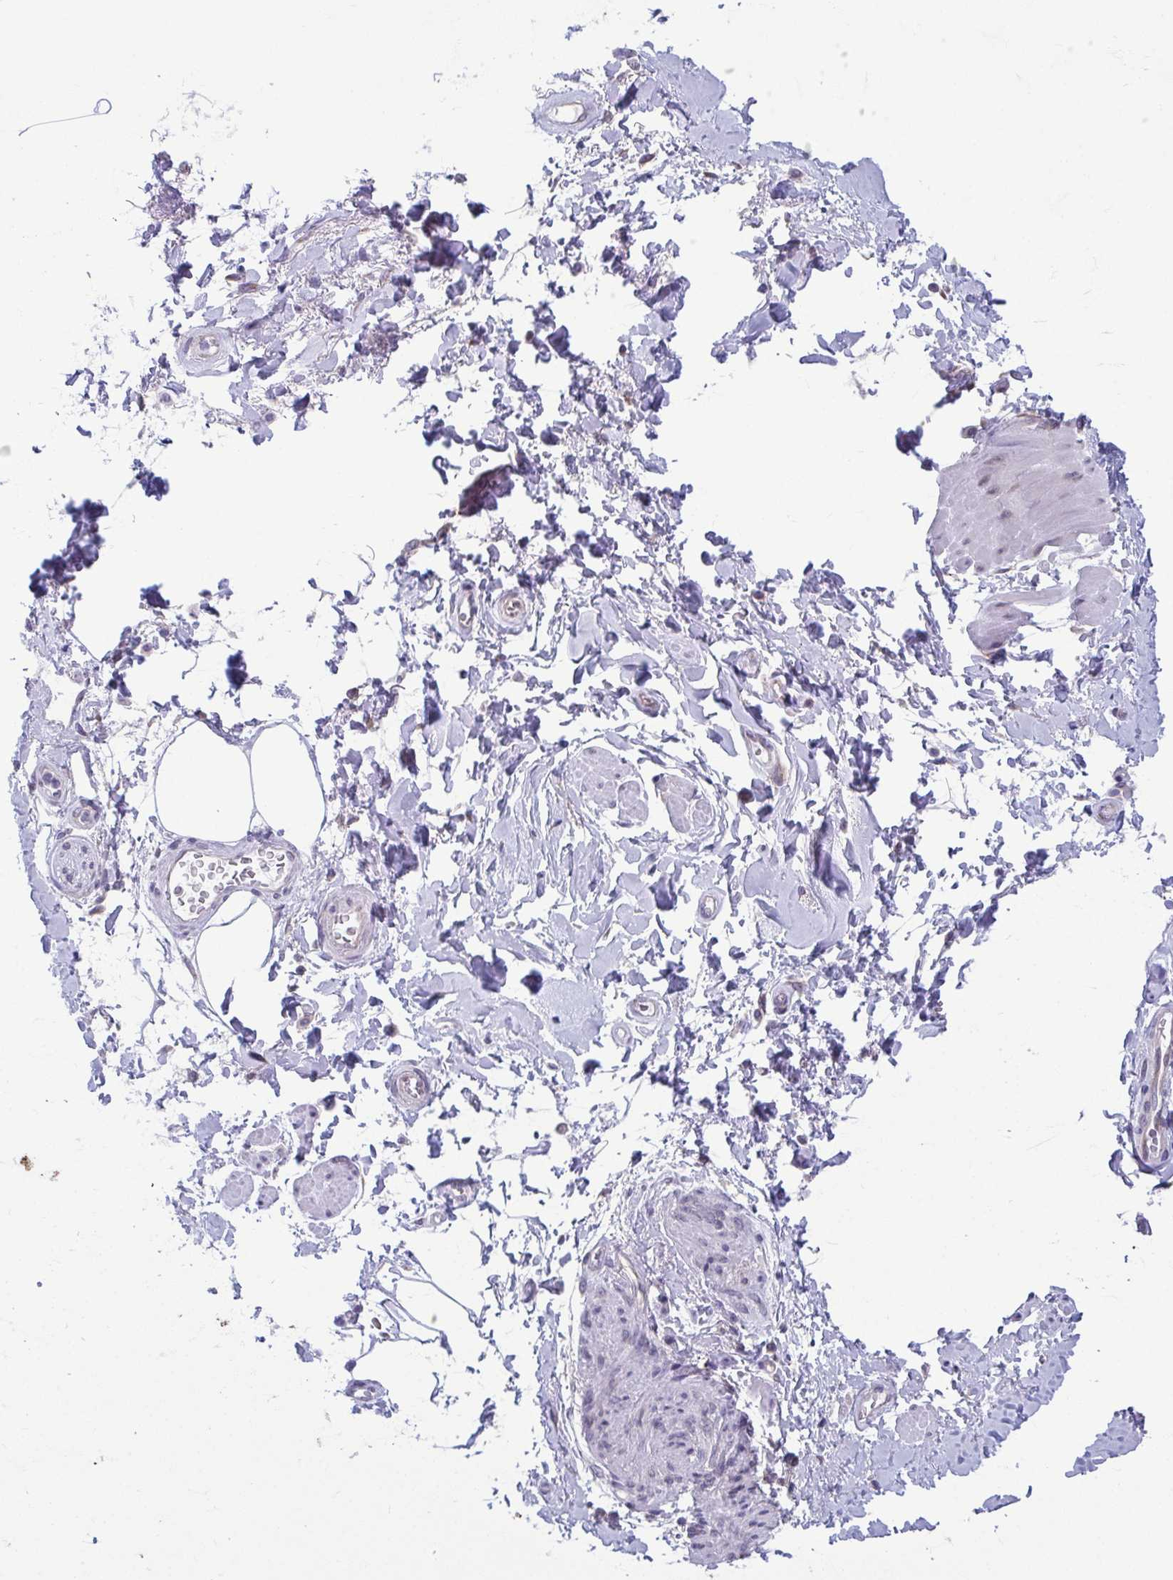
{"staining": {"intensity": "negative", "quantity": "none", "location": "none"}, "tissue": "adipose tissue", "cell_type": "Adipocytes", "image_type": "normal", "snomed": [{"axis": "morphology", "description": "Normal tissue, NOS"}, {"axis": "topography", "description": "Urinary bladder"}, {"axis": "topography", "description": "Peripheral nerve tissue"}], "caption": "High power microscopy histopathology image of an IHC micrograph of benign adipose tissue, revealing no significant staining in adipocytes.", "gene": "TMEM108", "patient": {"sex": "female", "age": 60}}